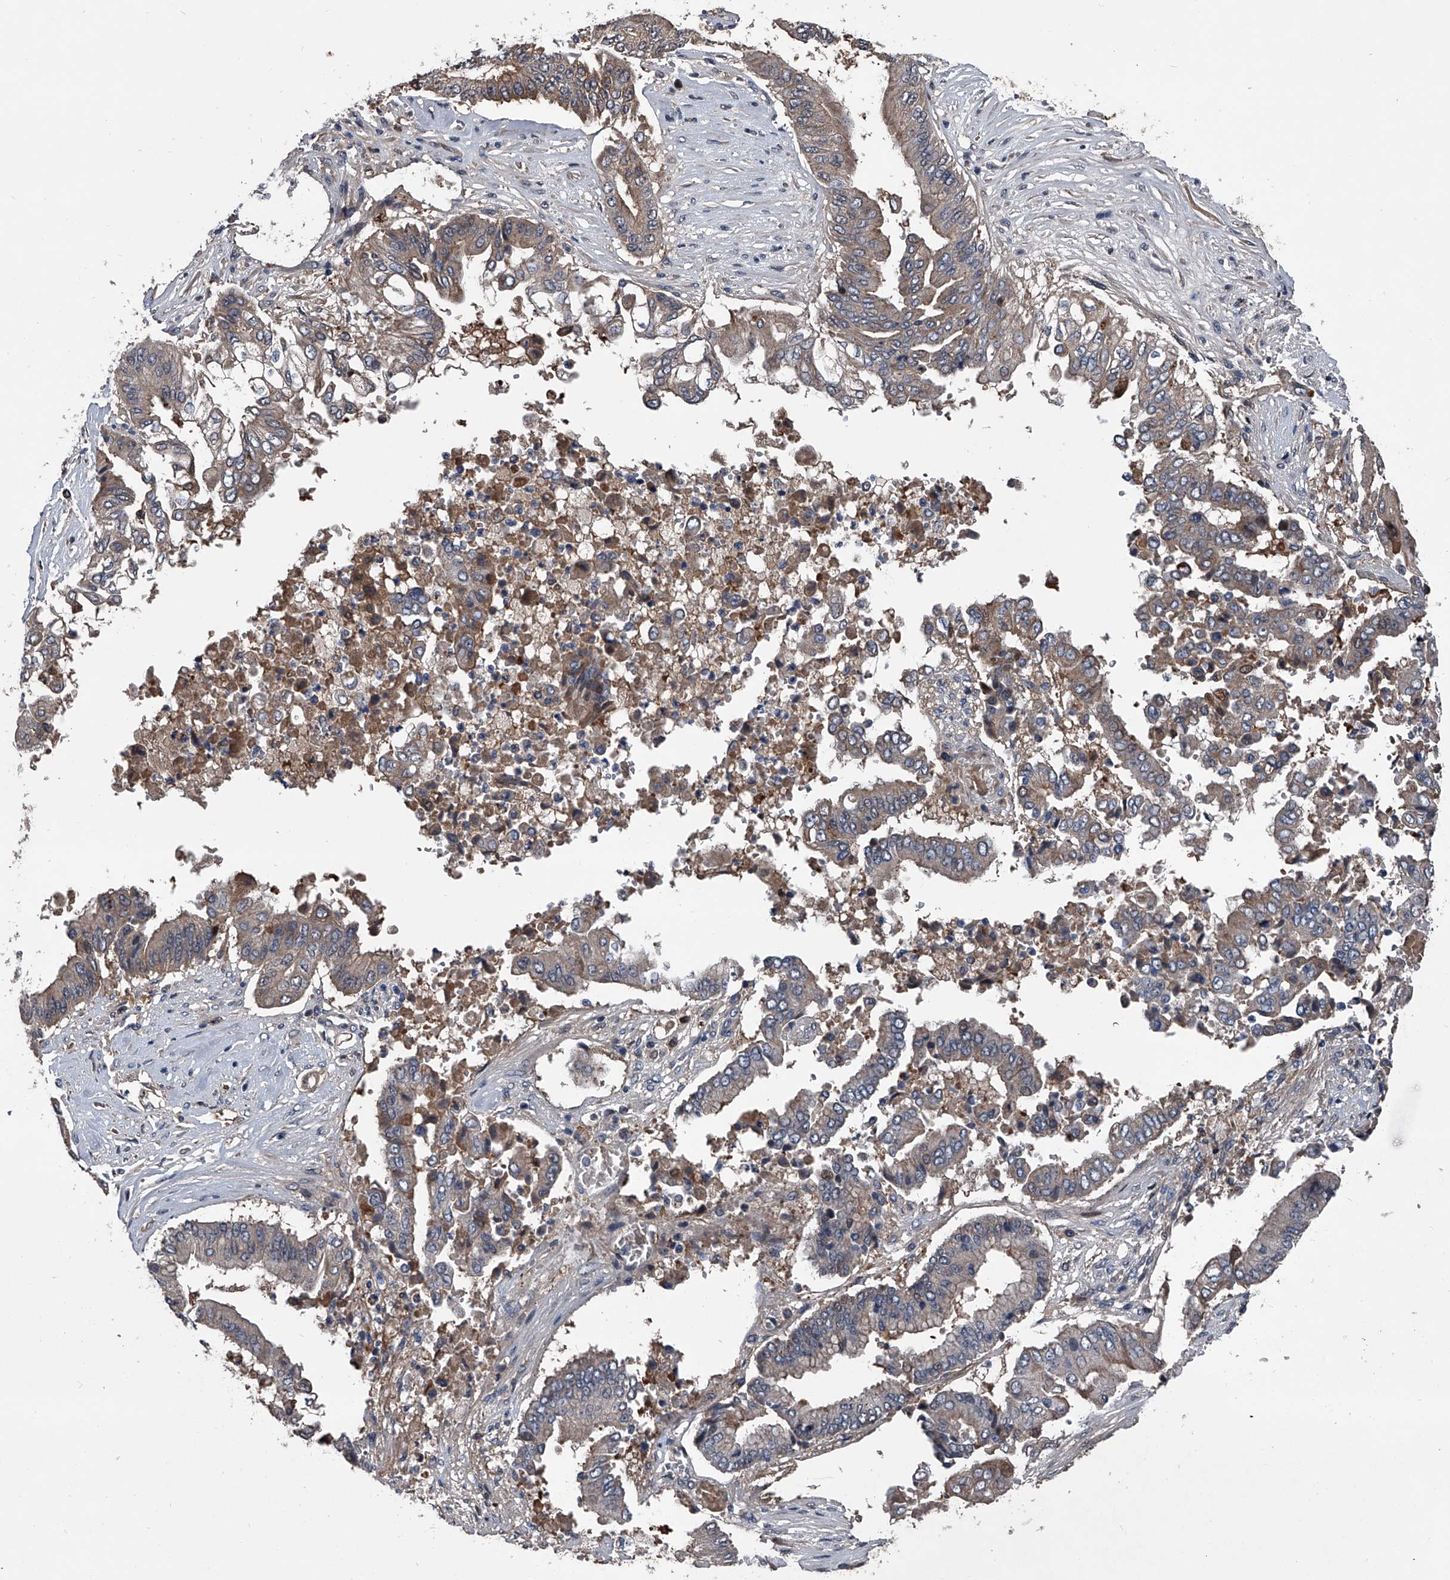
{"staining": {"intensity": "weak", "quantity": "25%-75%", "location": "cytoplasmic/membranous"}, "tissue": "pancreatic cancer", "cell_type": "Tumor cells", "image_type": "cancer", "snomed": [{"axis": "morphology", "description": "Adenocarcinoma, NOS"}, {"axis": "topography", "description": "Pancreas"}], "caption": "About 25%-75% of tumor cells in pancreatic adenocarcinoma show weak cytoplasmic/membranous protein expression as visualized by brown immunohistochemical staining.", "gene": "KIF13A", "patient": {"sex": "female", "age": 77}}